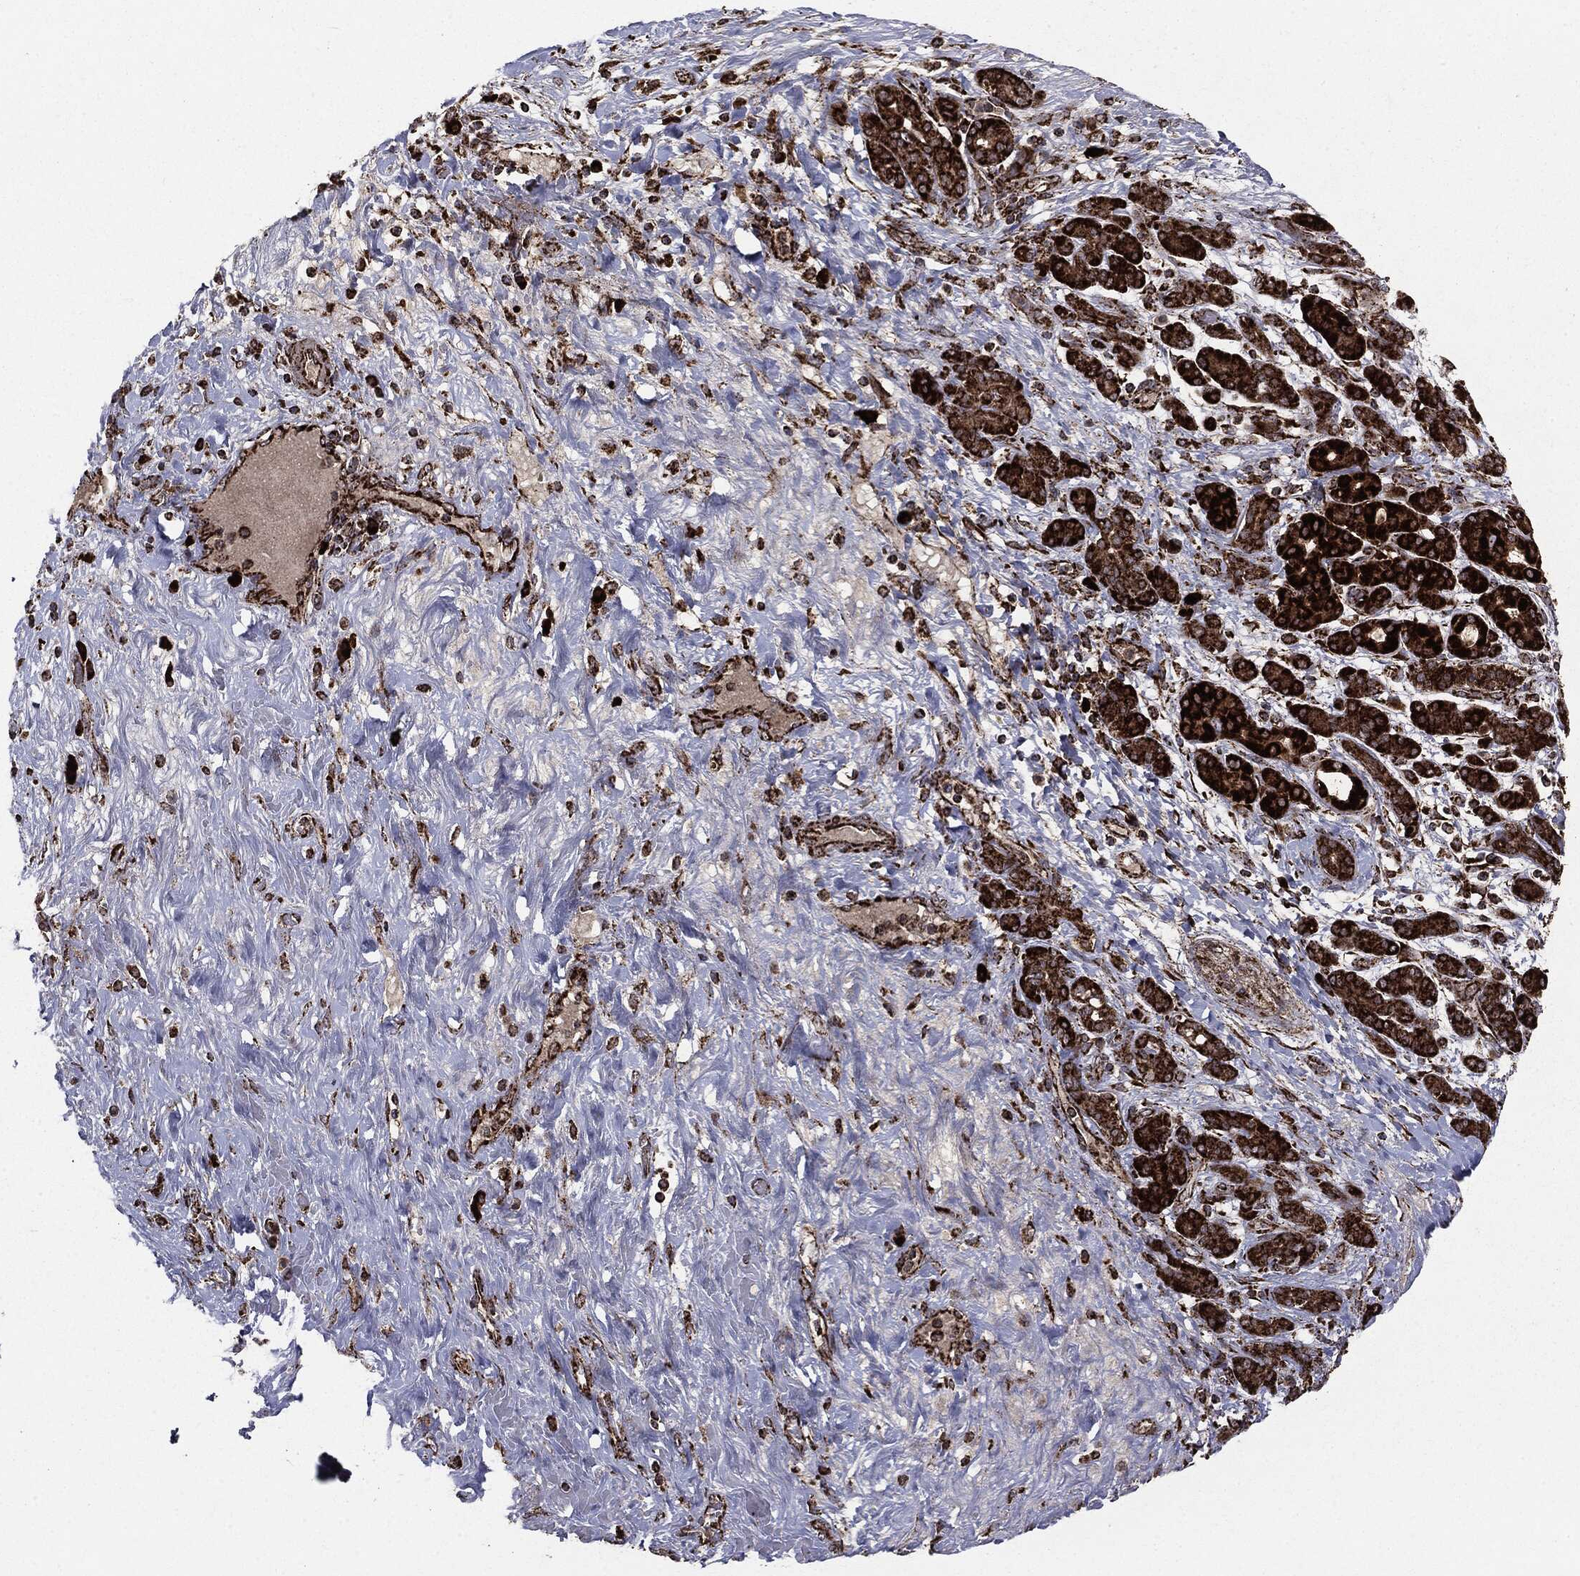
{"staining": {"intensity": "strong", "quantity": ">75%", "location": "cytoplasmic/membranous"}, "tissue": "pancreatic cancer", "cell_type": "Tumor cells", "image_type": "cancer", "snomed": [{"axis": "morphology", "description": "Adenocarcinoma, NOS"}, {"axis": "topography", "description": "Pancreas"}], "caption": "This micrograph shows pancreatic cancer (adenocarcinoma) stained with immunohistochemistry (IHC) to label a protein in brown. The cytoplasmic/membranous of tumor cells show strong positivity for the protein. Nuclei are counter-stained blue.", "gene": "MAP2K1", "patient": {"sex": "male", "age": 44}}